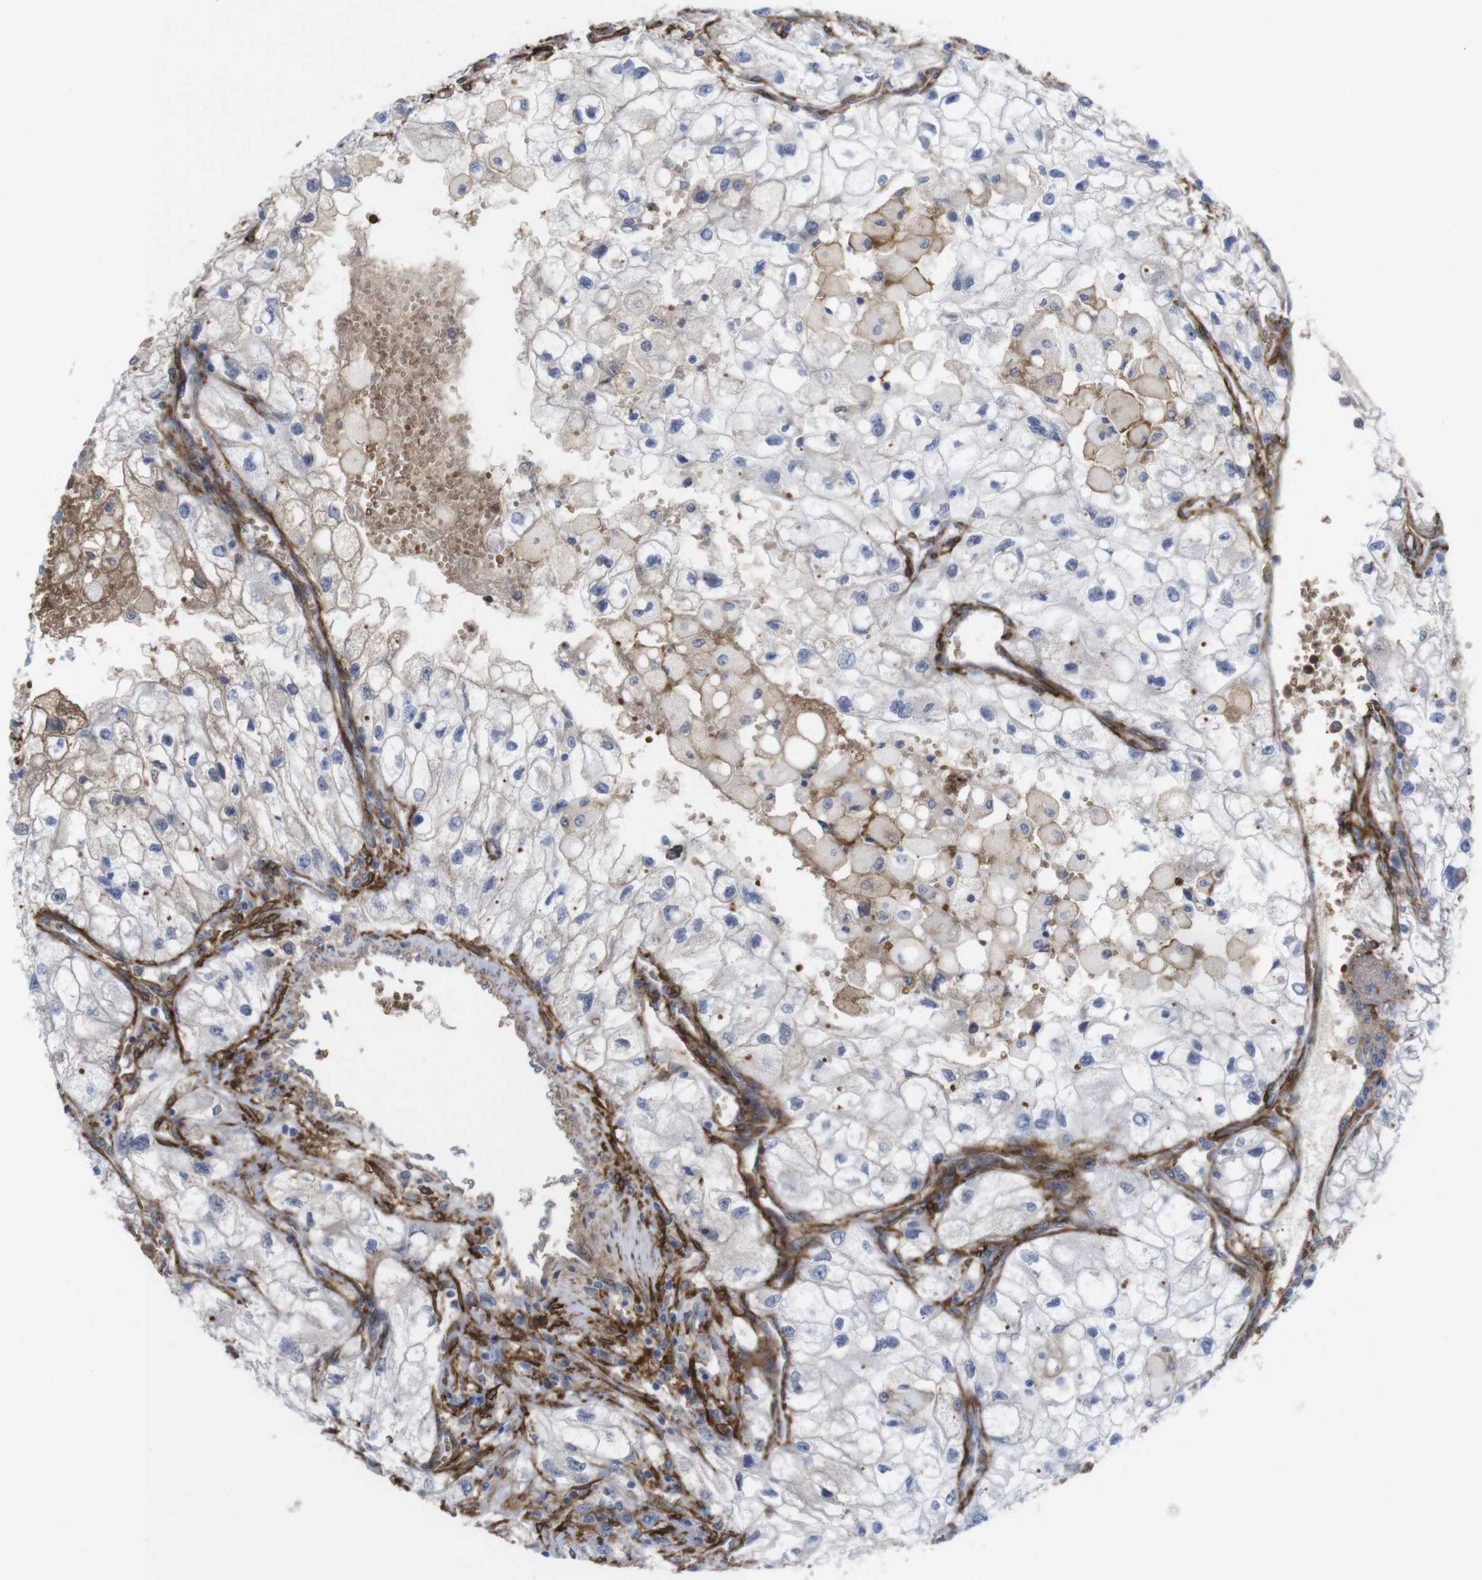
{"staining": {"intensity": "negative", "quantity": "none", "location": "none"}, "tissue": "renal cancer", "cell_type": "Tumor cells", "image_type": "cancer", "snomed": [{"axis": "morphology", "description": "Adenocarcinoma, NOS"}, {"axis": "topography", "description": "Kidney"}], "caption": "This is a photomicrograph of immunohistochemistry (IHC) staining of adenocarcinoma (renal), which shows no positivity in tumor cells.", "gene": "CYBRD1", "patient": {"sex": "female", "age": 70}}